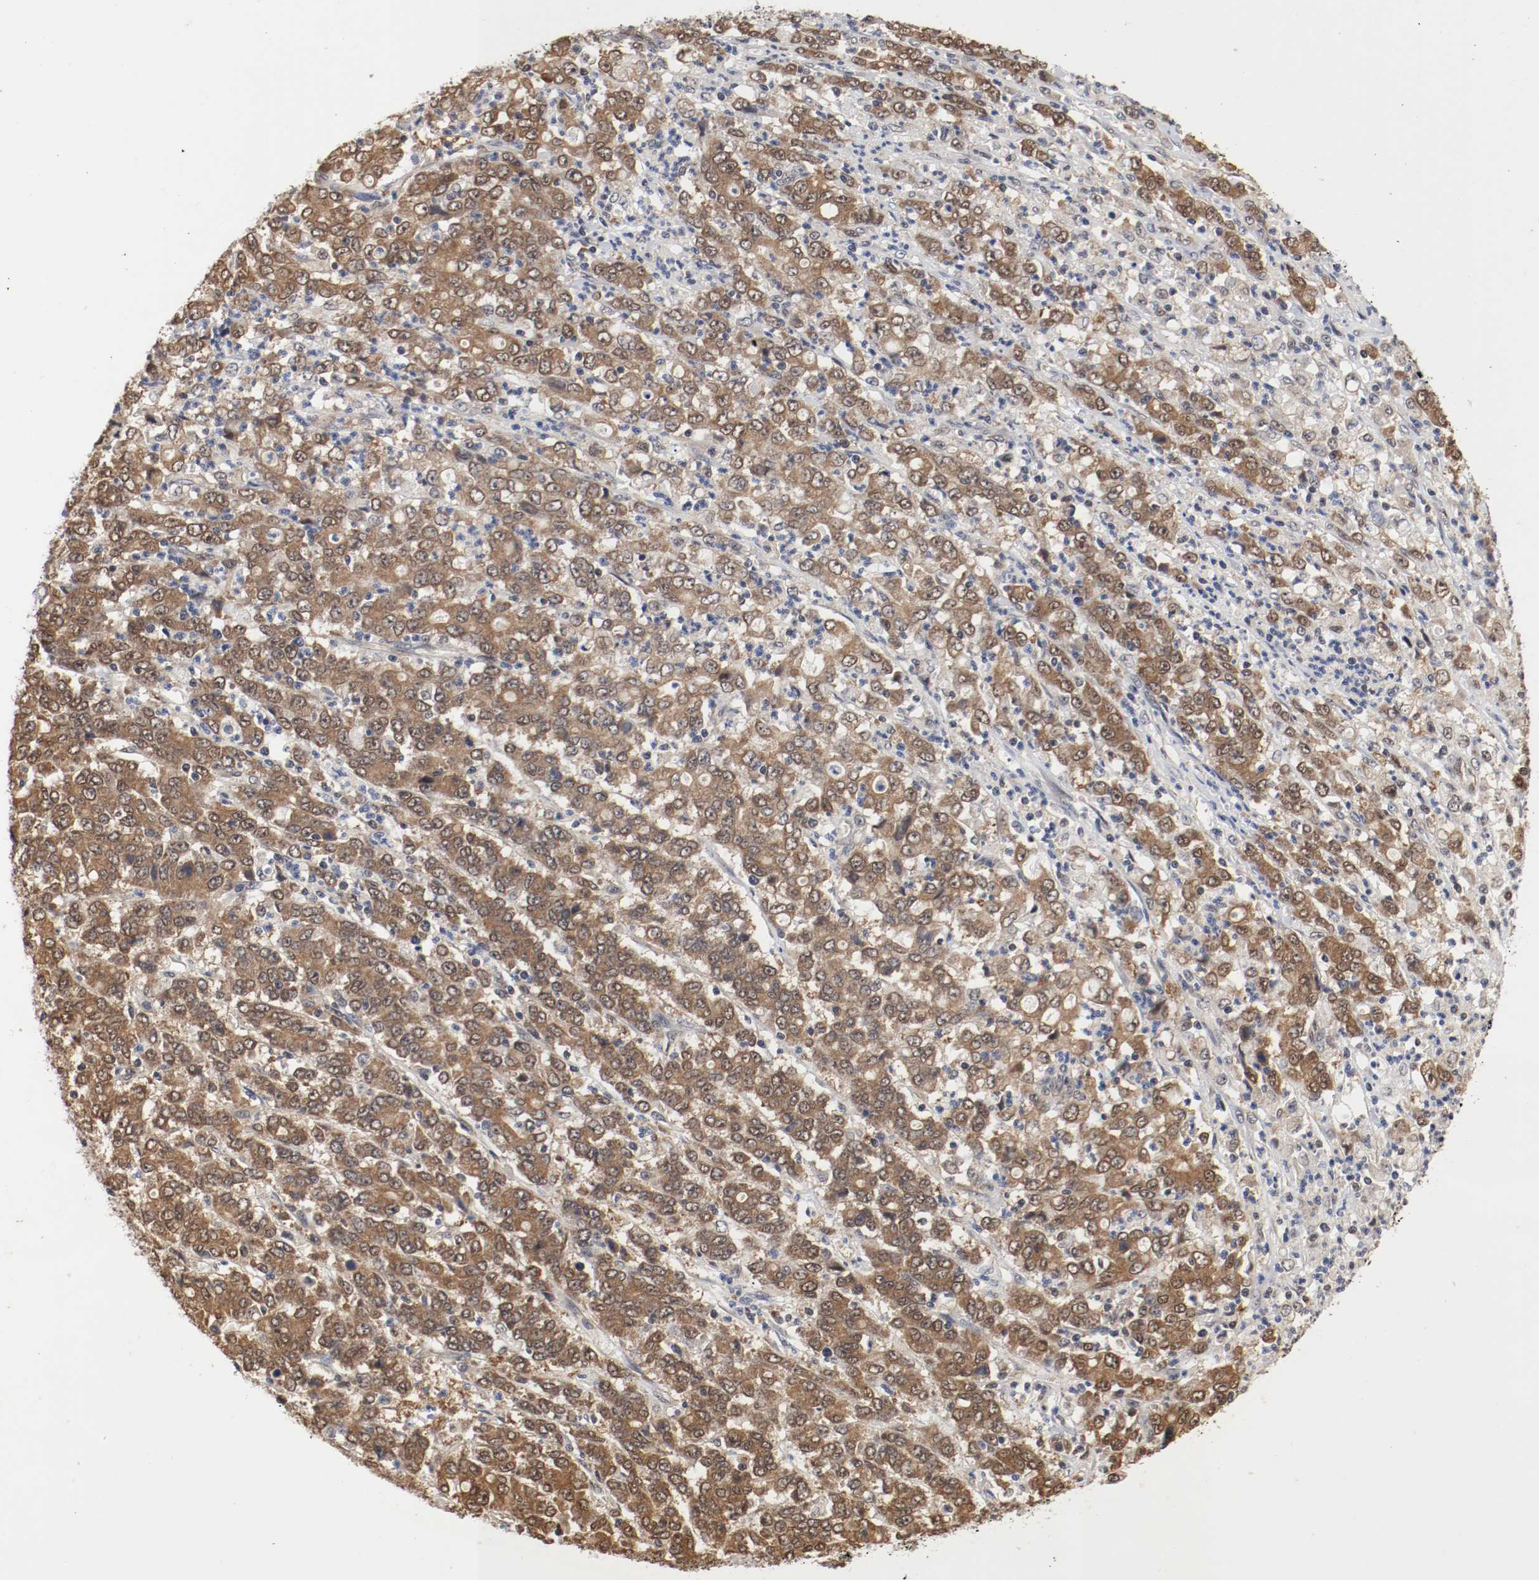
{"staining": {"intensity": "moderate", "quantity": ">75%", "location": "cytoplasmic/membranous,nuclear"}, "tissue": "stomach cancer", "cell_type": "Tumor cells", "image_type": "cancer", "snomed": [{"axis": "morphology", "description": "Adenocarcinoma, NOS"}, {"axis": "topography", "description": "Stomach, lower"}], "caption": "Adenocarcinoma (stomach) was stained to show a protein in brown. There is medium levels of moderate cytoplasmic/membranous and nuclear expression in about >75% of tumor cells.", "gene": "AFG3L2", "patient": {"sex": "female", "age": 71}}